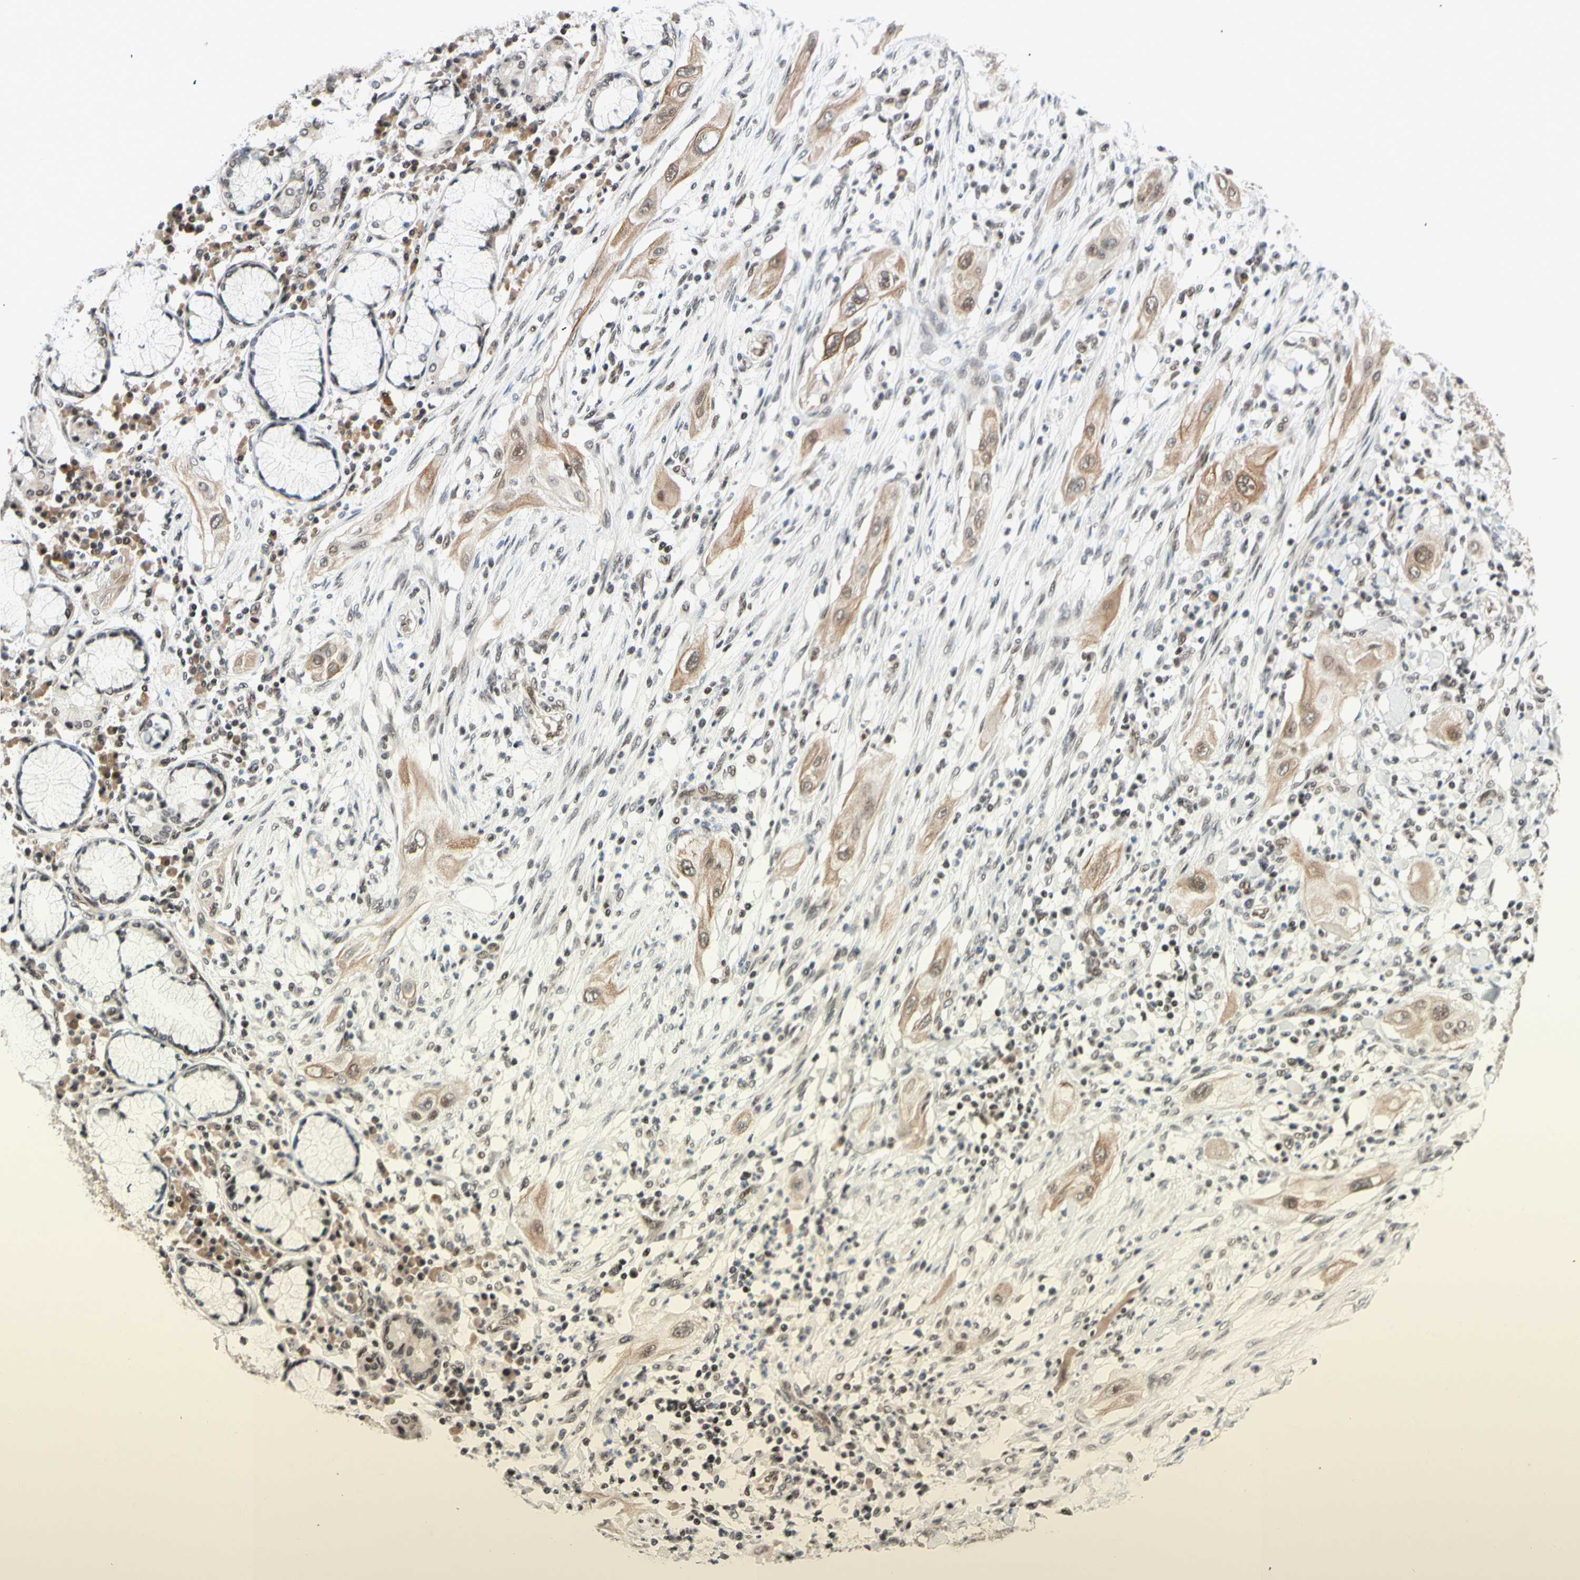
{"staining": {"intensity": "moderate", "quantity": ">75%", "location": "cytoplasmic/membranous,nuclear"}, "tissue": "lung cancer", "cell_type": "Tumor cells", "image_type": "cancer", "snomed": [{"axis": "morphology", "description": "Squamous cell carcinoma, NOS"}, {"axis": "topography", "description": "Lung"}], "caption": "This image displays lung cancer stained with immunohistochemistry (IHC) to label a protein in brown. The cytoplasmic/membranous and nuclear of tumor cells show moderate positivity for the protein. Nuclei are counter-stained blue.", "gene": "TAF4", "patient": {"sex": "female", "age": 47}}